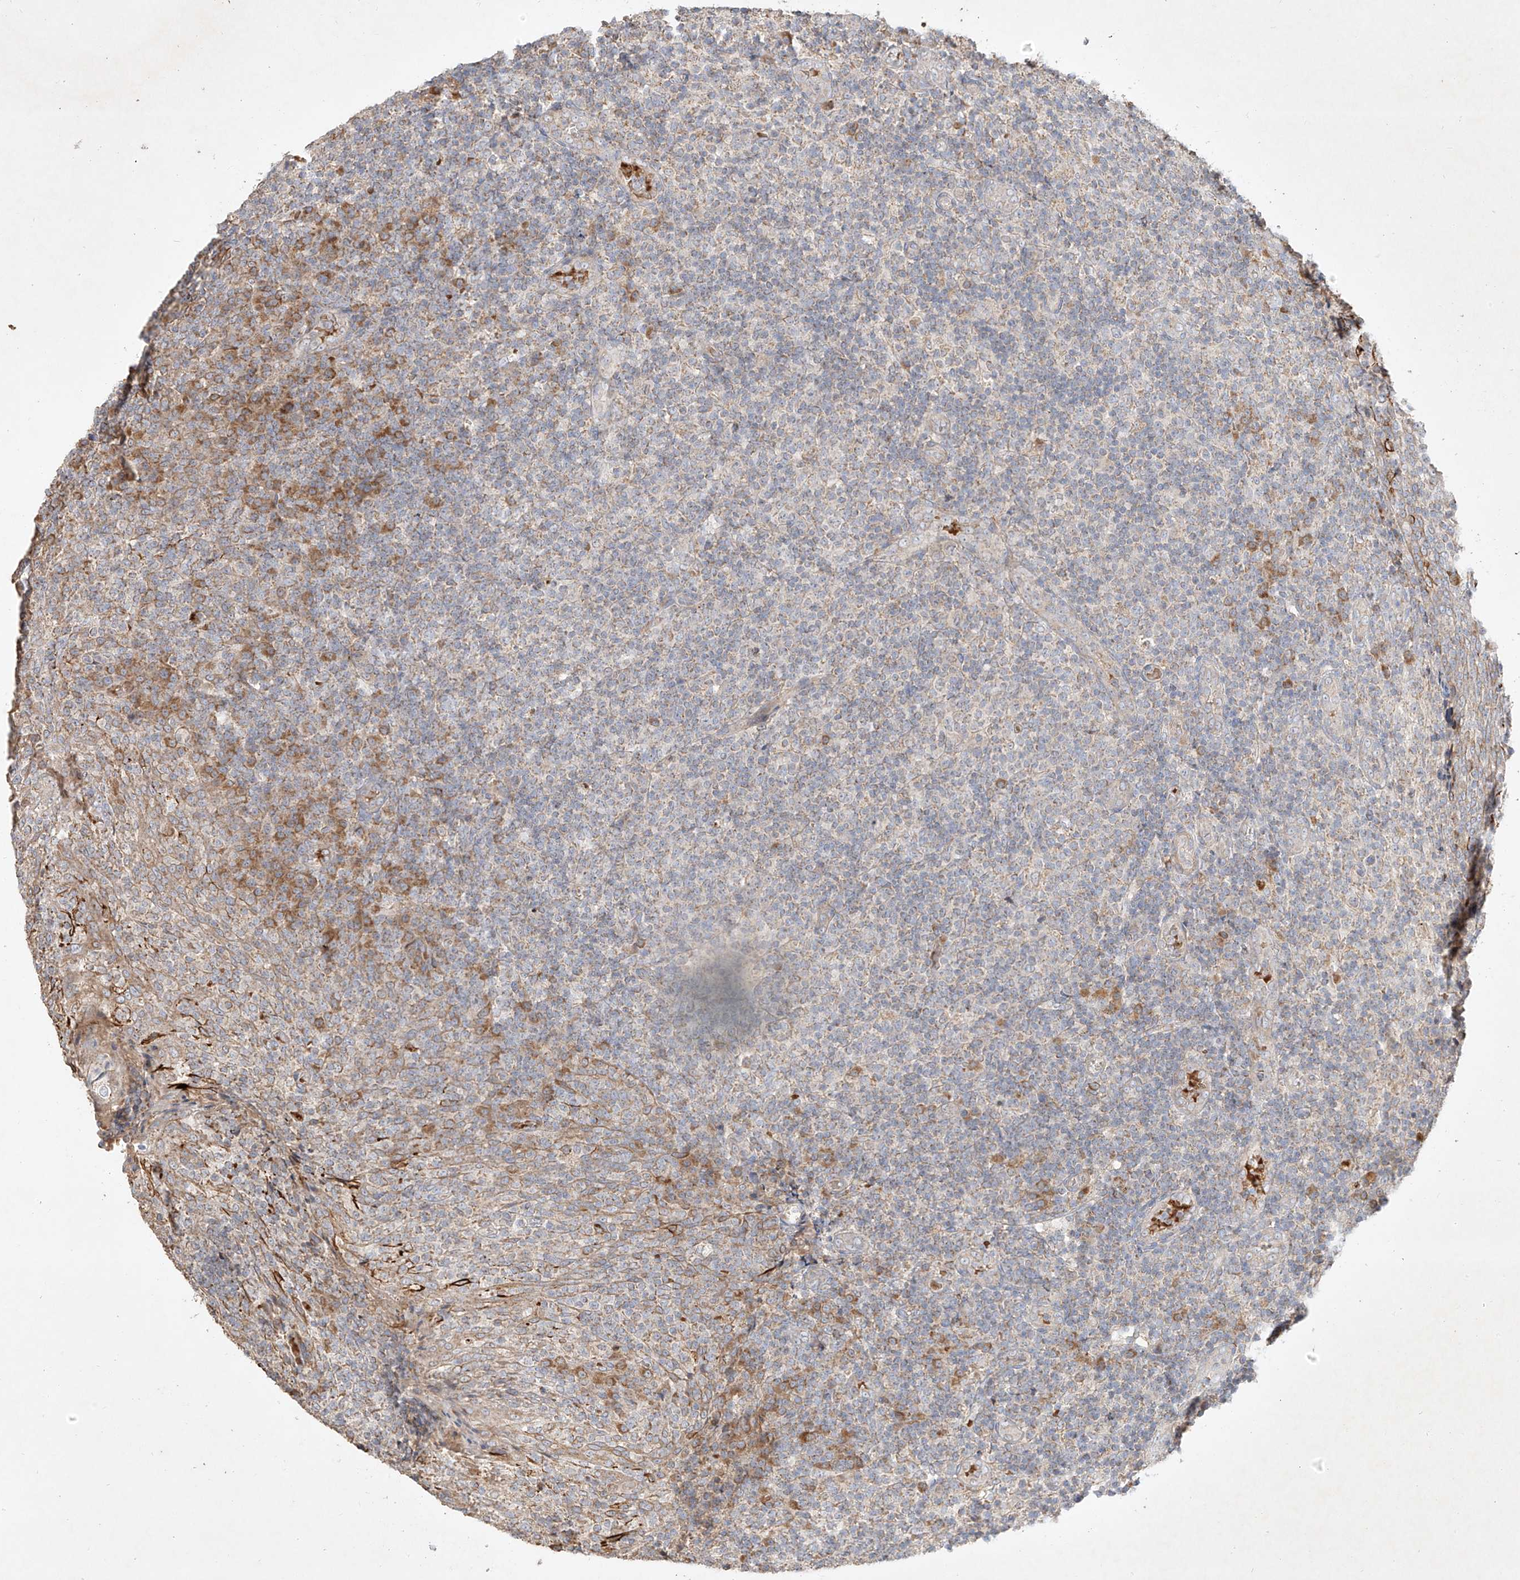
{"staining": {"intensity": "moderate", "quantity": "<25%", "location": "cytoplasmic/membranous"}, "tissue": "tonsil", "cell_type": "Germinal center cells", "image_type": "normal", "snomed": [{"axis": "morphology", "description": "Normal tissue, NOS"}, {"axis": "topography", "description": "Tonsil"}], "caption": "Protein positivity by IHC demonstrates moderate cytoplasmic/membranous positivity in about <25% of germinal center cells in benign tonsil. Using DAB (3,3'-diaminobenzidine) (brown) and hematoxylin (blue) stains, captured at high magnification using brightfield microscopy.", "gene": "KPNA7", "patient": {"sex": "female", "age": 19}}